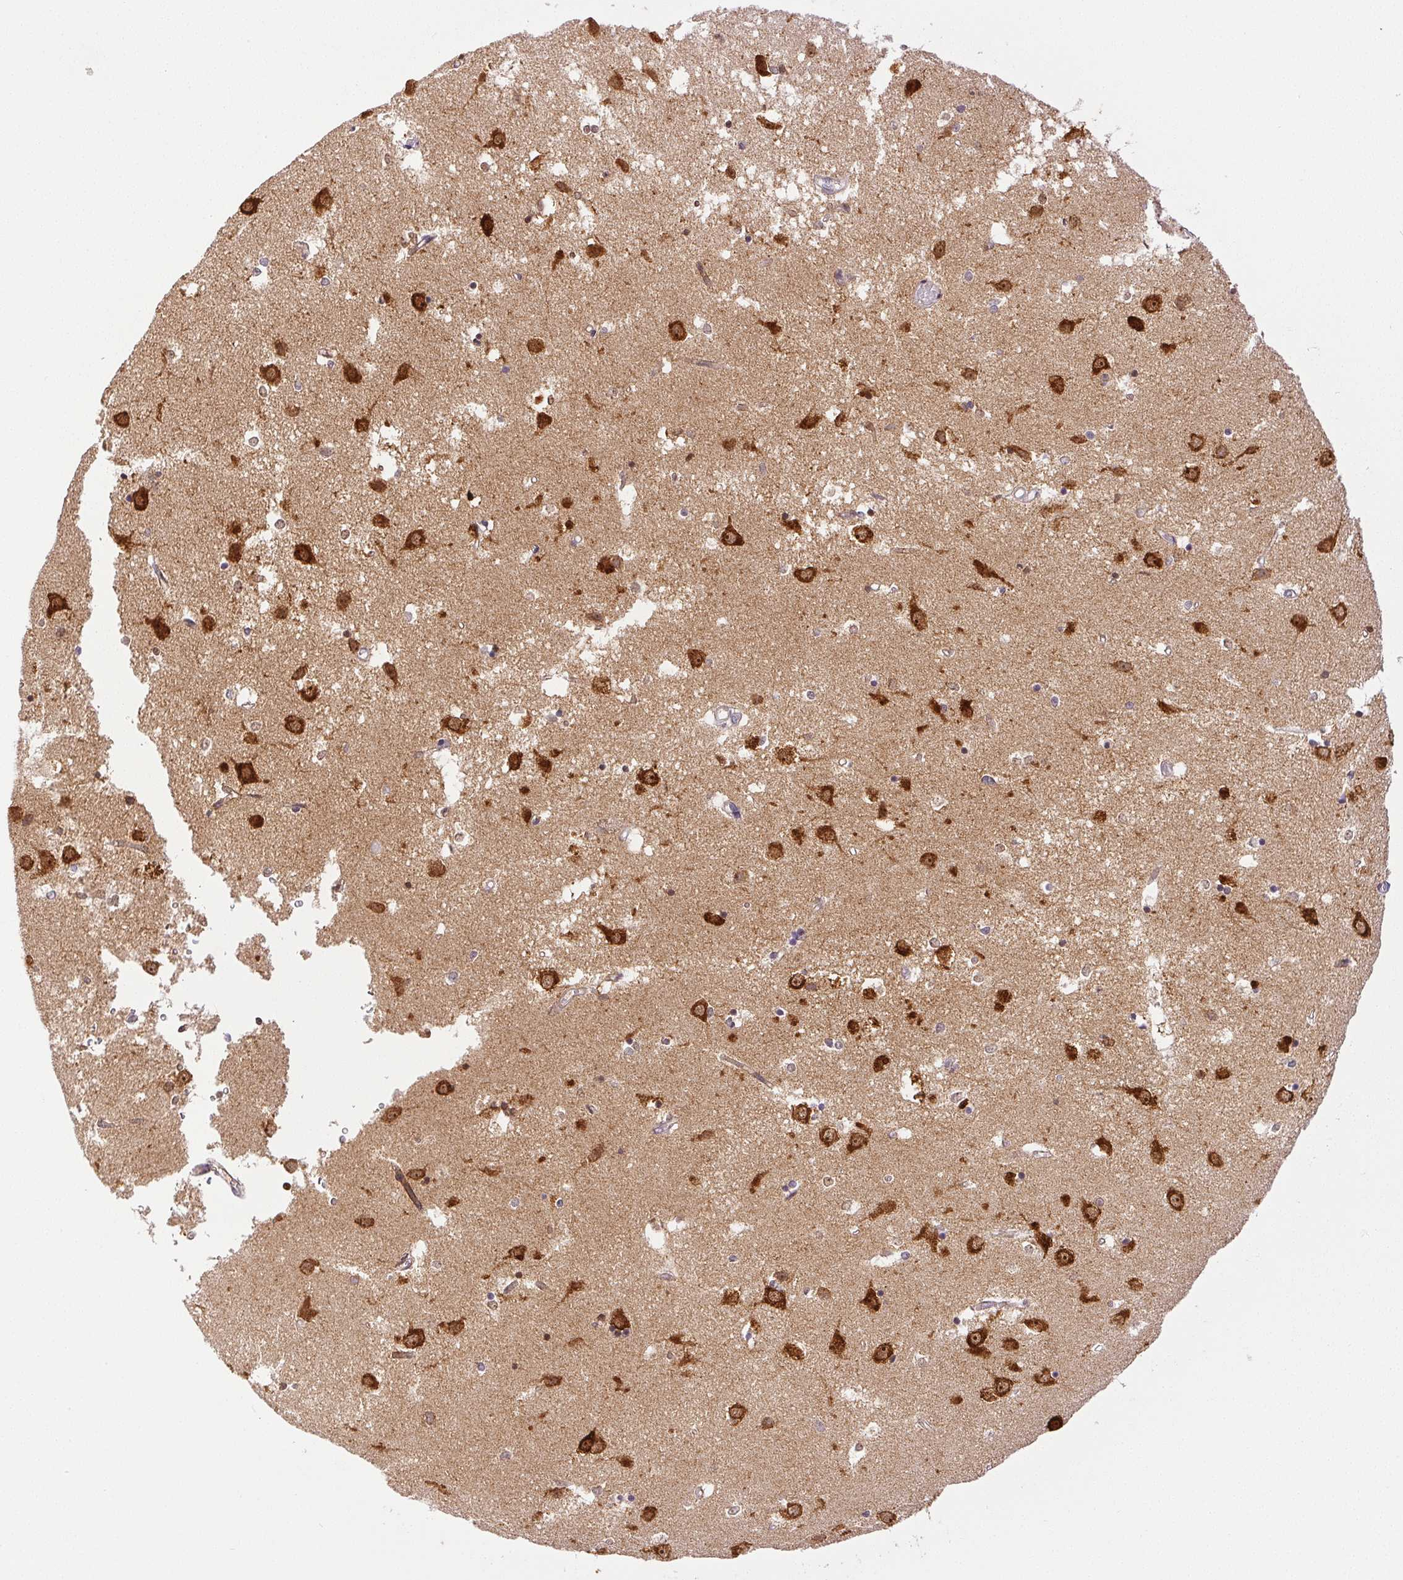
{"staining": {"intensity": "negative", "quantity": "none", "location": "none"}, "tissue": "caudate", "cell_type": "Glial cells", "image_type": "normal", "snomed": [{"axis": "morphology", "description": "Normal tissue, NOS"}, {"axis": "topography", "description": "Lateral ventricle wall"}], "caption": "Immunohistochemistry (IHC) of benign human caudate reveals no expression in glial cells. (DAB IHC with hematoxylin counter stain).", "gene": "PLCB1", "patient": {"sex": "male", "age": 54}}